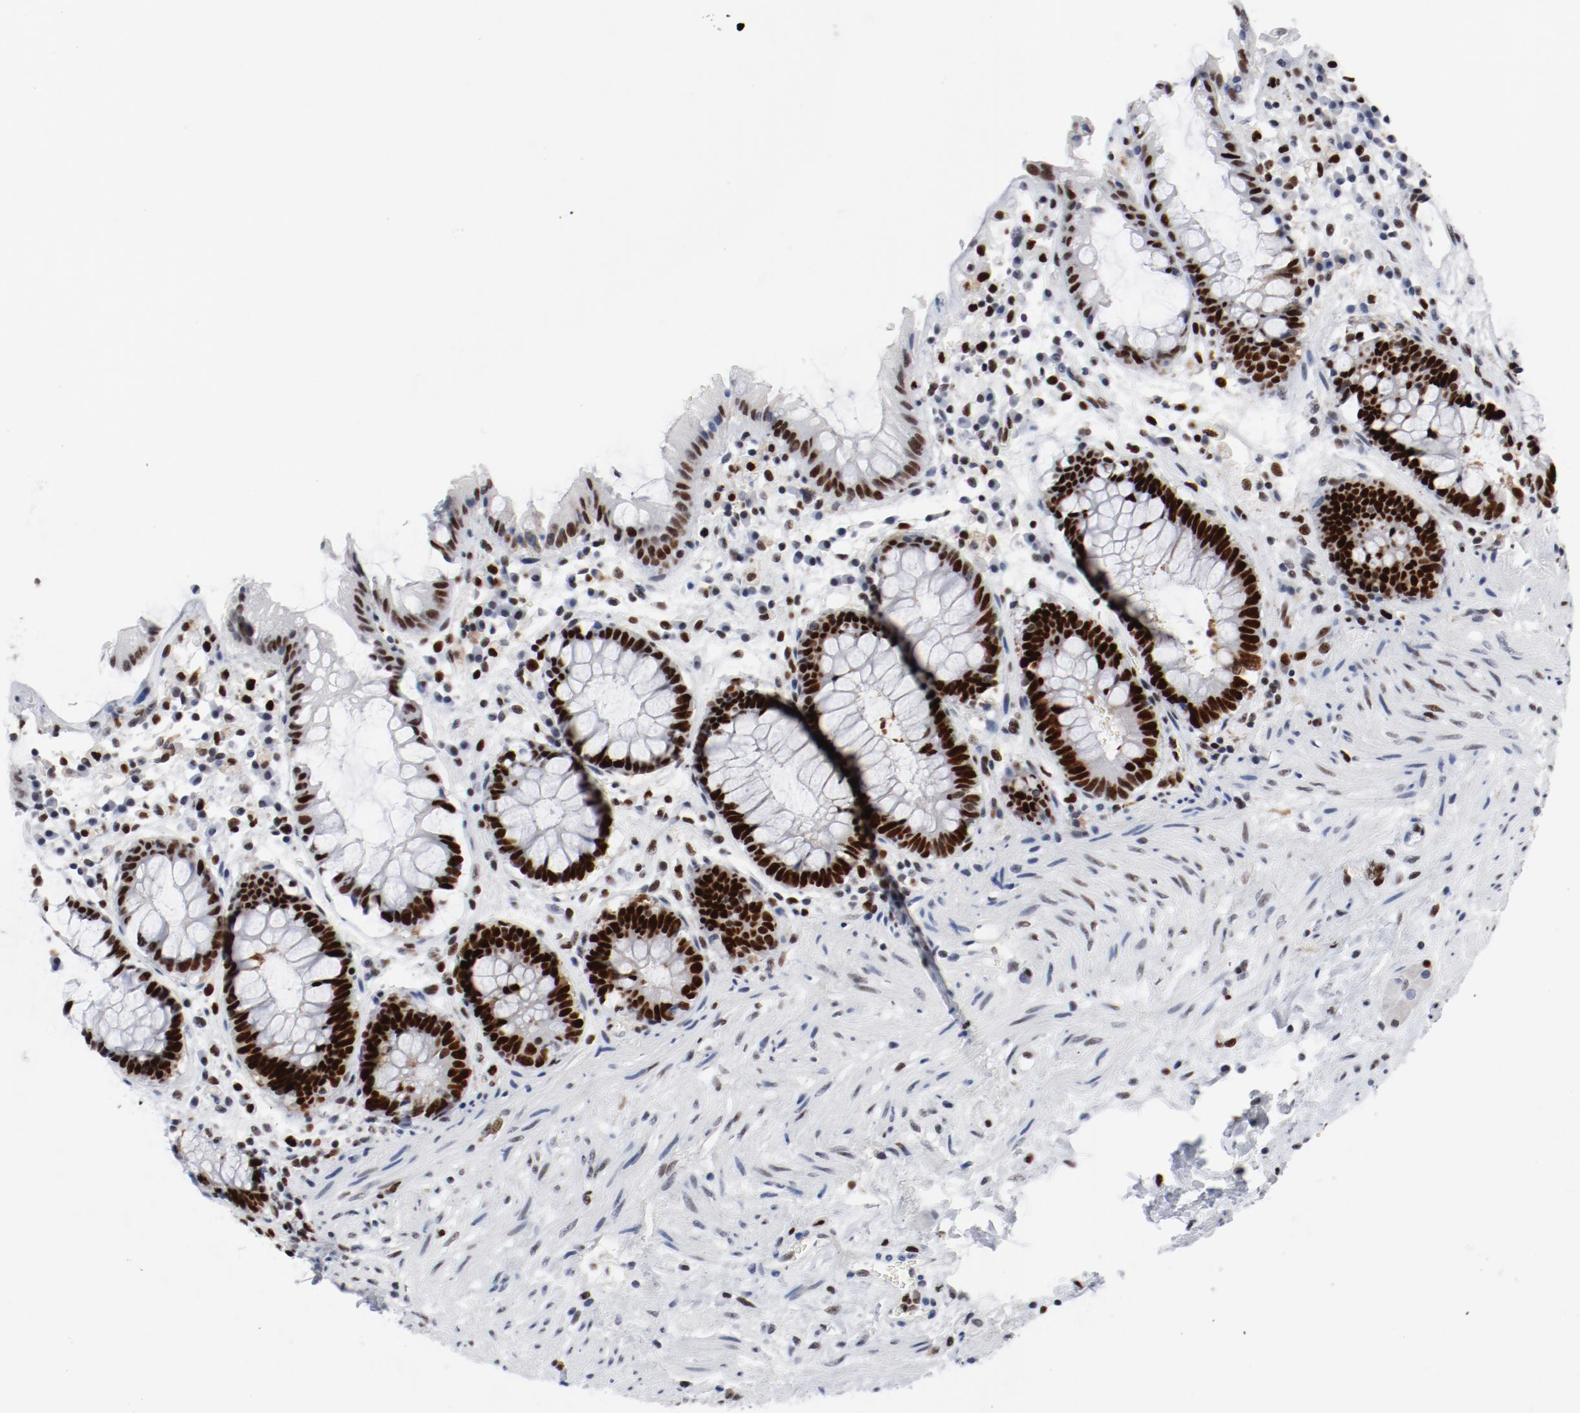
{"staining": {"intensity": "strong", "quantity": ">75%", "location": "nuclear"}, "tissue": "rectum", "cell_type": "Glandular cells", "image_type": "normal", "snomed": [{"axis": "morphology", "description": "Normal tissue, NOS"}, {"axis": "topography", "description": "Rectum"}], "caption": "Immunohistochemical staining of benign human rectum displays strong nuclear protein staining in about >75% of glandular cells.", "gene": "POLD1", "patient": {"sex": "female", "age": 46}}